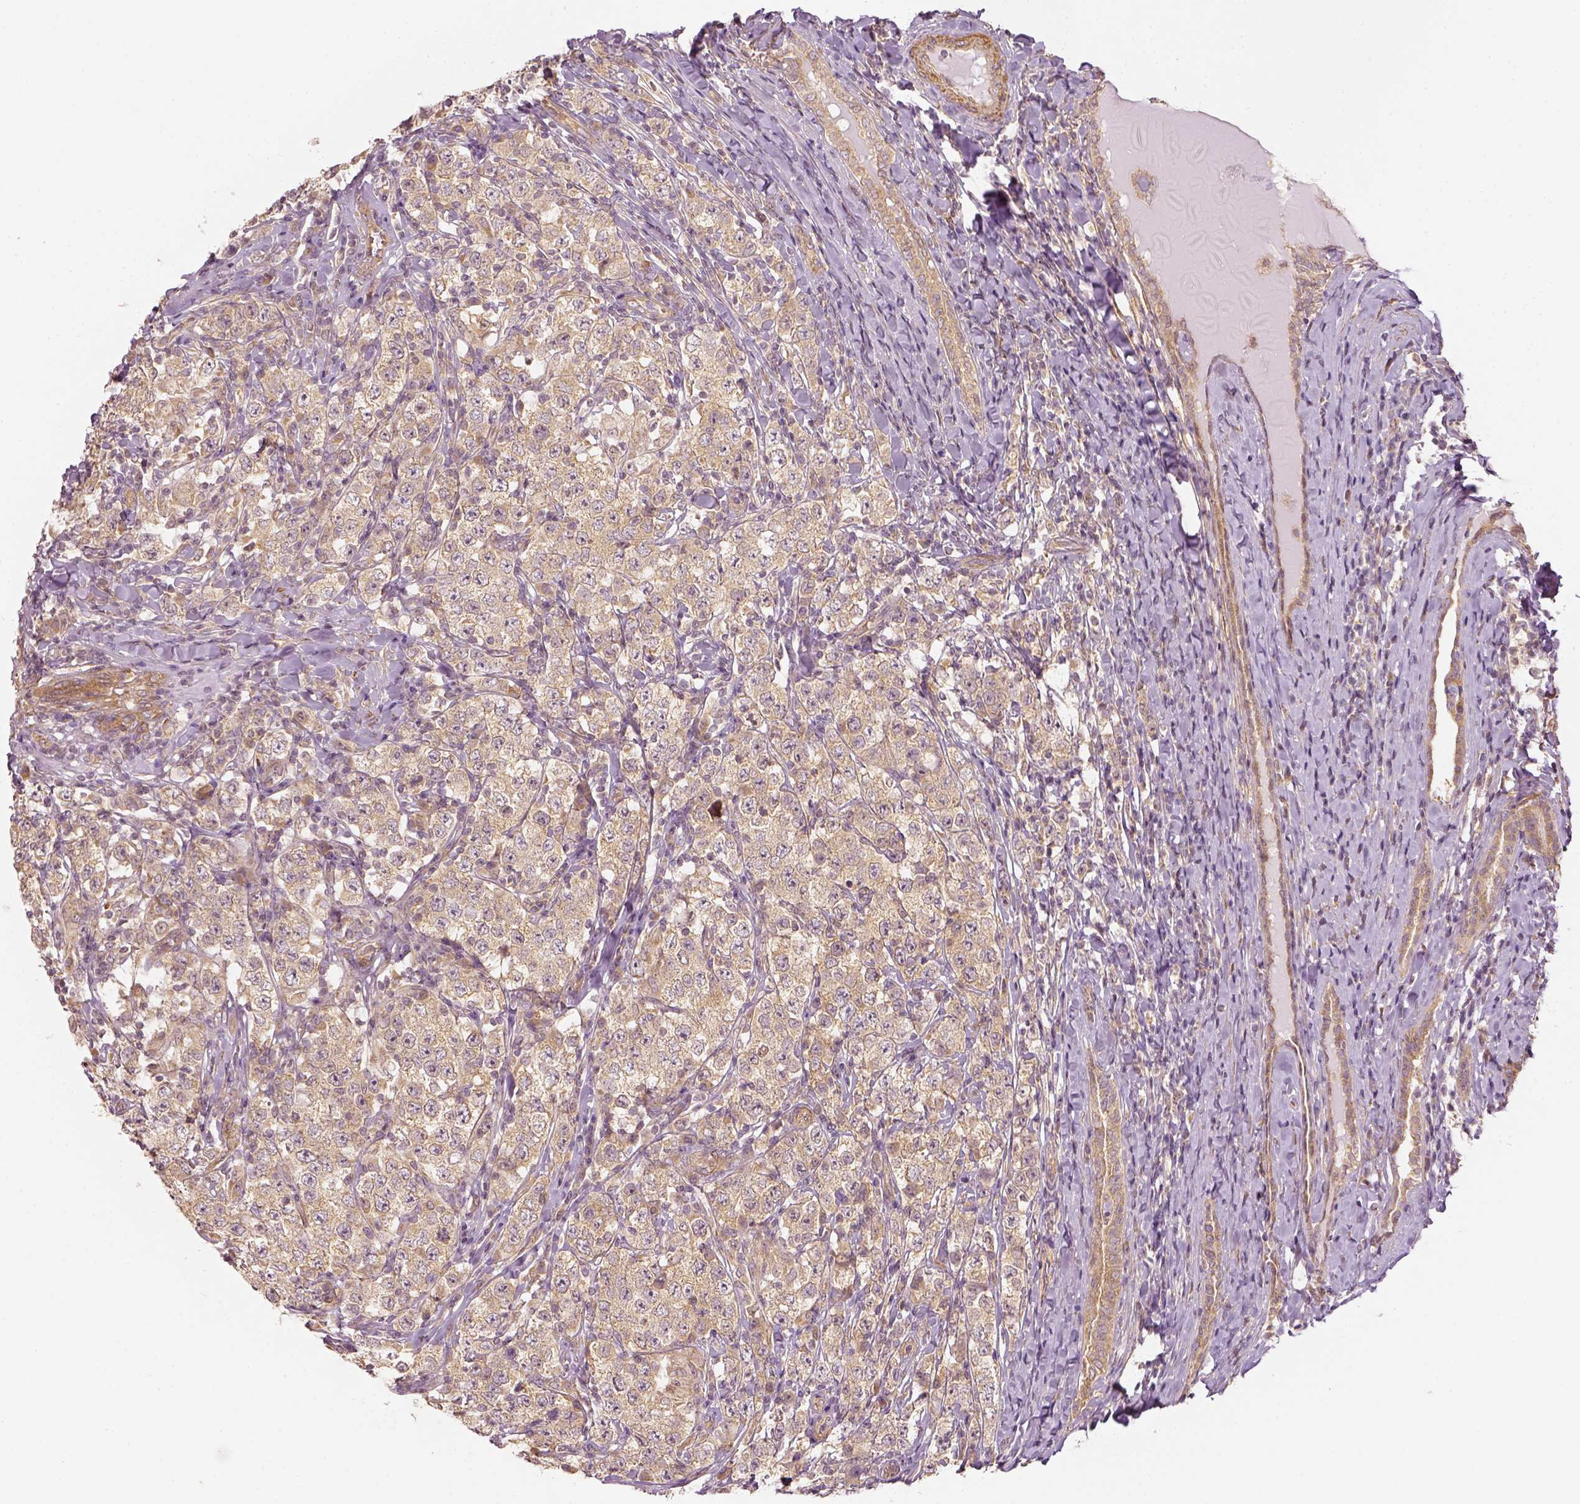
{"staining": {"intensity": "weak", "quantity": ">75%", "location": "cytoplasmic/membranous"}, "tissue": "testis cancer", "cell_type": "Tumor cells", "image_type": "cancer", "snomed": [{"axis": "morphology", "description": "Seminoma, NOS"}, {"axis": "morphology", "description": "Carcinoma, Embryonal, NOS"}, {"axis": "topography", "description": "Testis"}], "caption": "Testis embryonal carcinoma was stained to show a protein in brown. There is low levels of weak cytoplasmic/membranous staining in about >75% of tumor cells.", "gene": "PAIP1", "patient": {"sex": "male", "age": 41}}